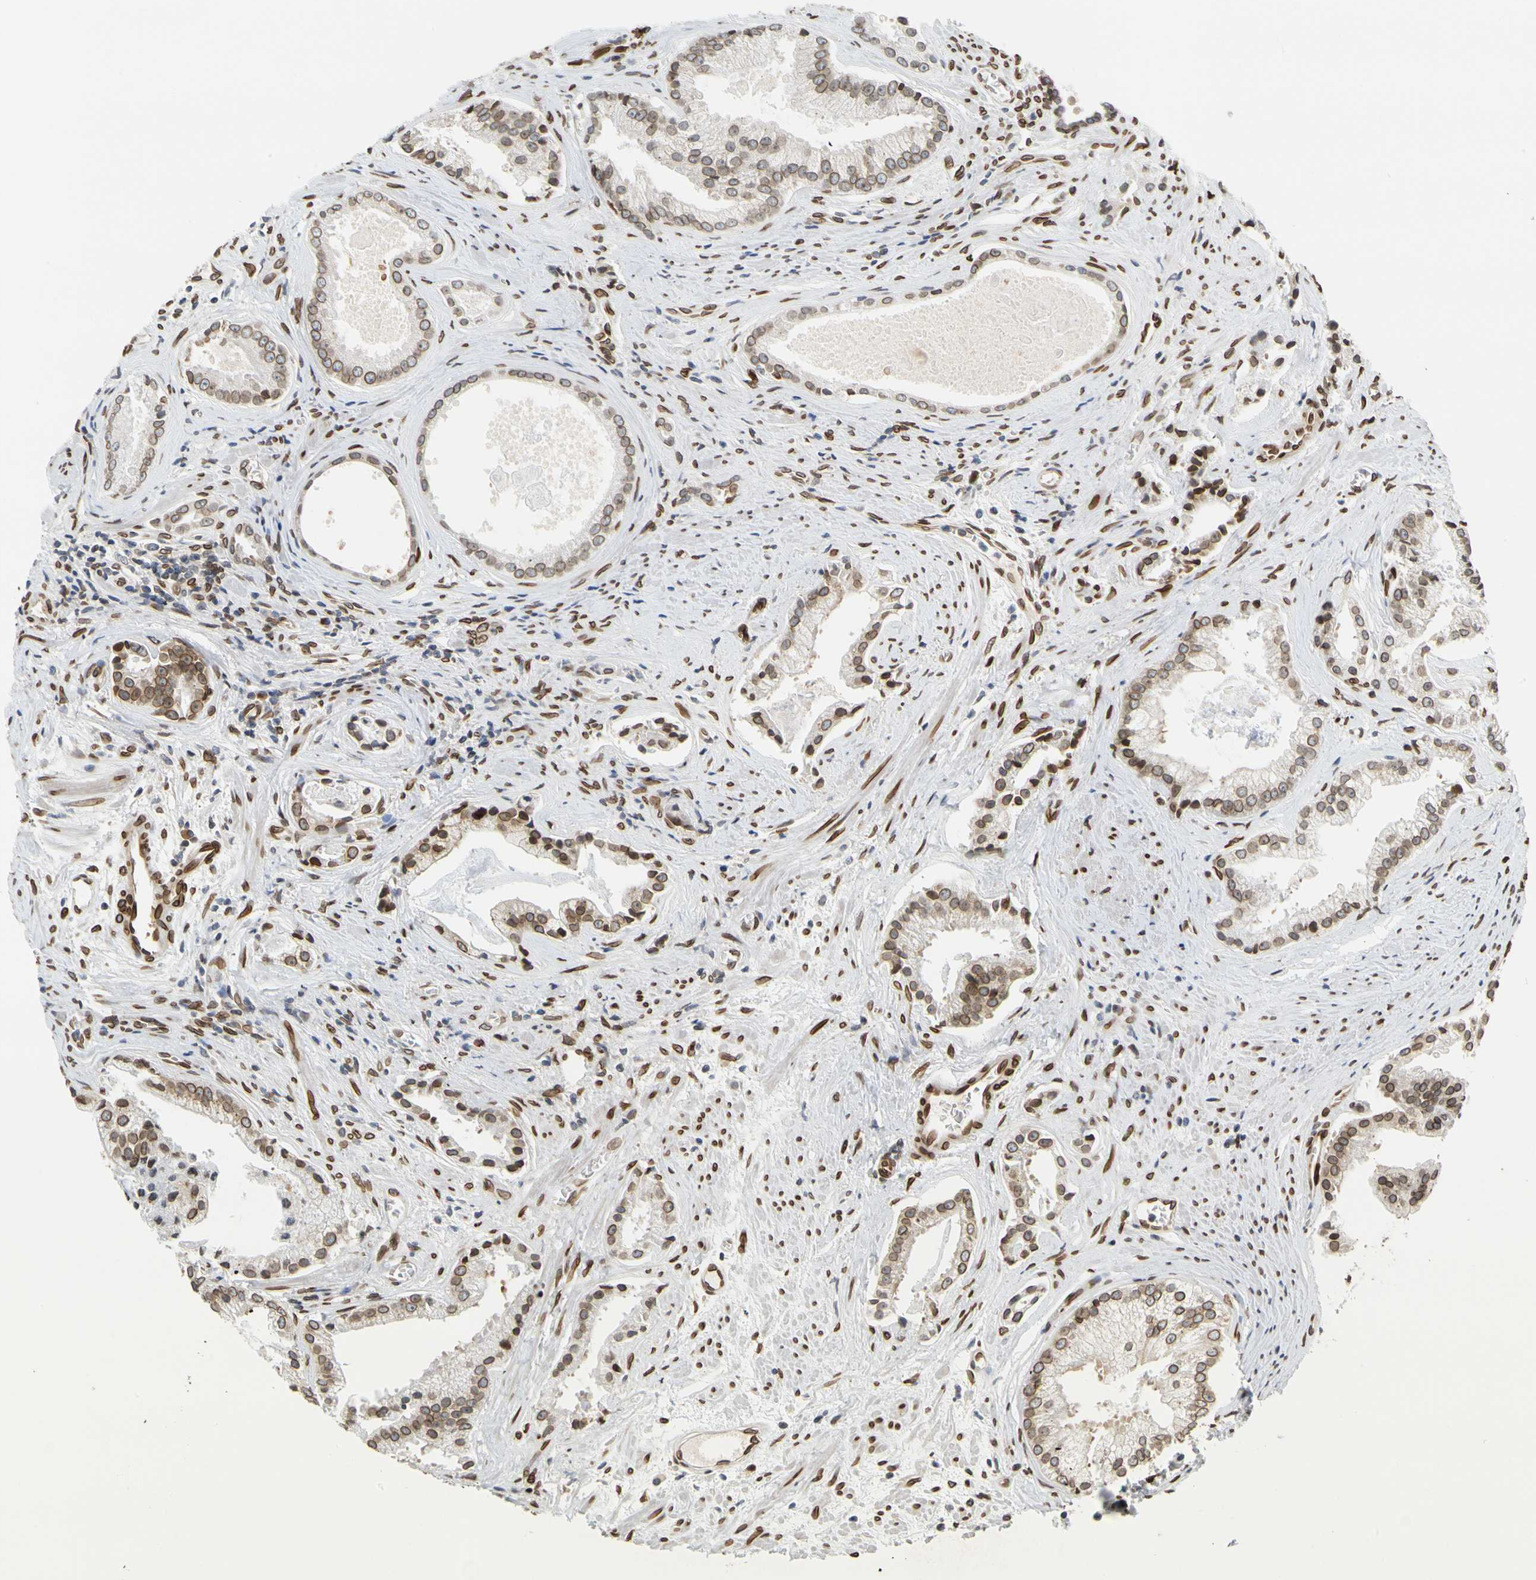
{"staining": {"intensity": "strong", "quantity": ">75%", "location": "cytoplasmic/membranous,nuclear"}, "tissue": "prostate cancer", "cell_type": "Tumor cells", "image_type": "cancer", "snomed": [{"axis": "morphology", "description": "Adenocarcinoma, High grade"}, {"axis": "topography", "description": "Prostate"}], "caption": "IHC (DAB) staining of prostate cancer (adenocarcinoma (high-grade)) shows strong cytoplasmic/membranous and nuclear protein positivity in about >75% of tumor cells.", "gene": "SUN1", "patient": {"sex": "male", "age": 67}}